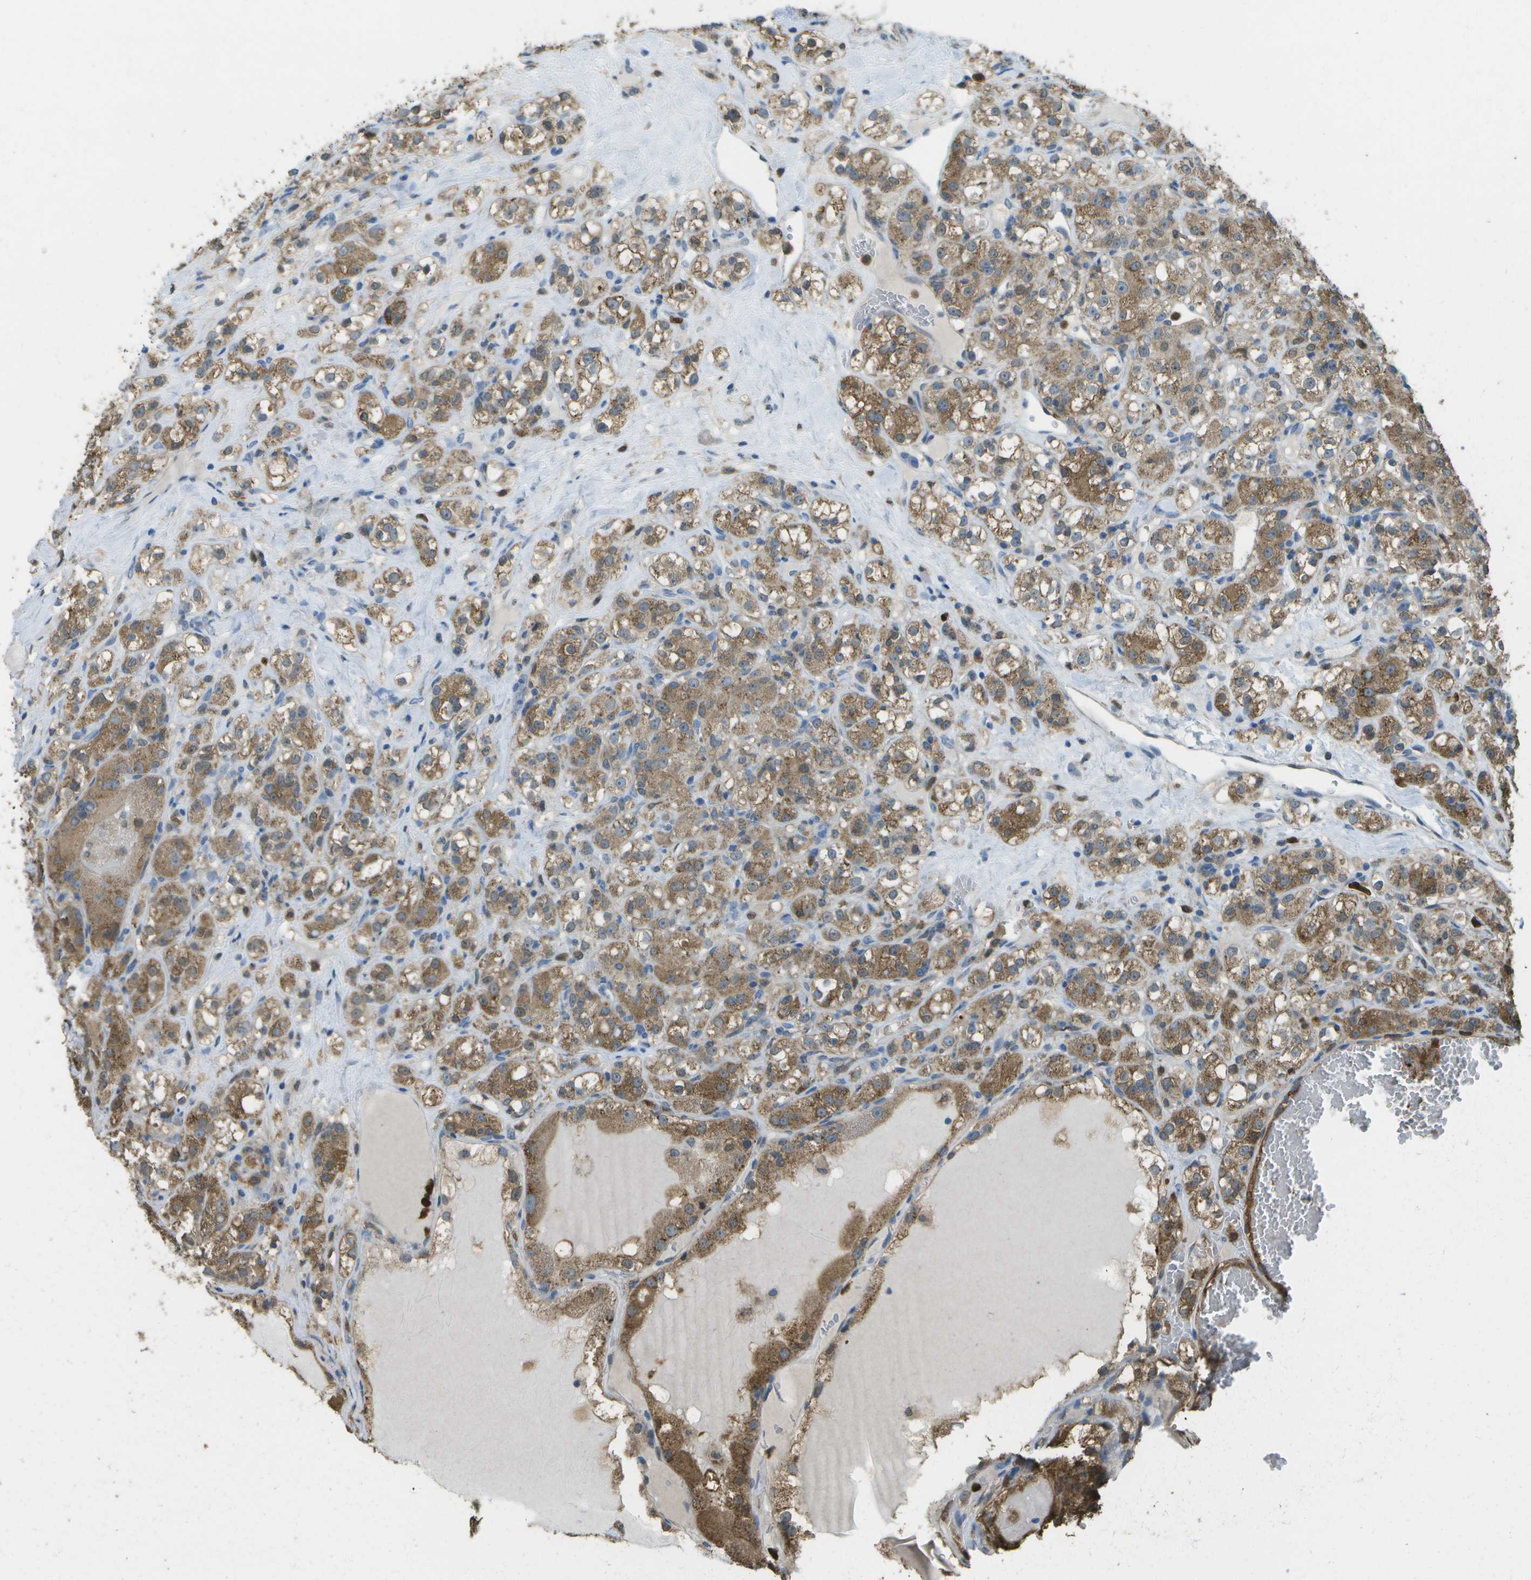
{"staining": {"intensity": "moderate", "quantity": ">75%", "location": "cytoplasmic/membranous"}, "tissue": "renal cancer", "cell_type": "Tumor cells", "image_type": "cancer", "snomed": [{"axis": "morphology", "description": "Normal tissue, NOS"}, {"axis": "morphology", "description": "Adenocarcinoma, NOS"}, {"axis": "topography", "description": "Kidney"}], "caption": "Human renal adenocarcinoma stained with a protein marker shows moderate staining in tumor cells.", "gene": "CACHD1", "patient": {"sex": "male", "age": 61}}